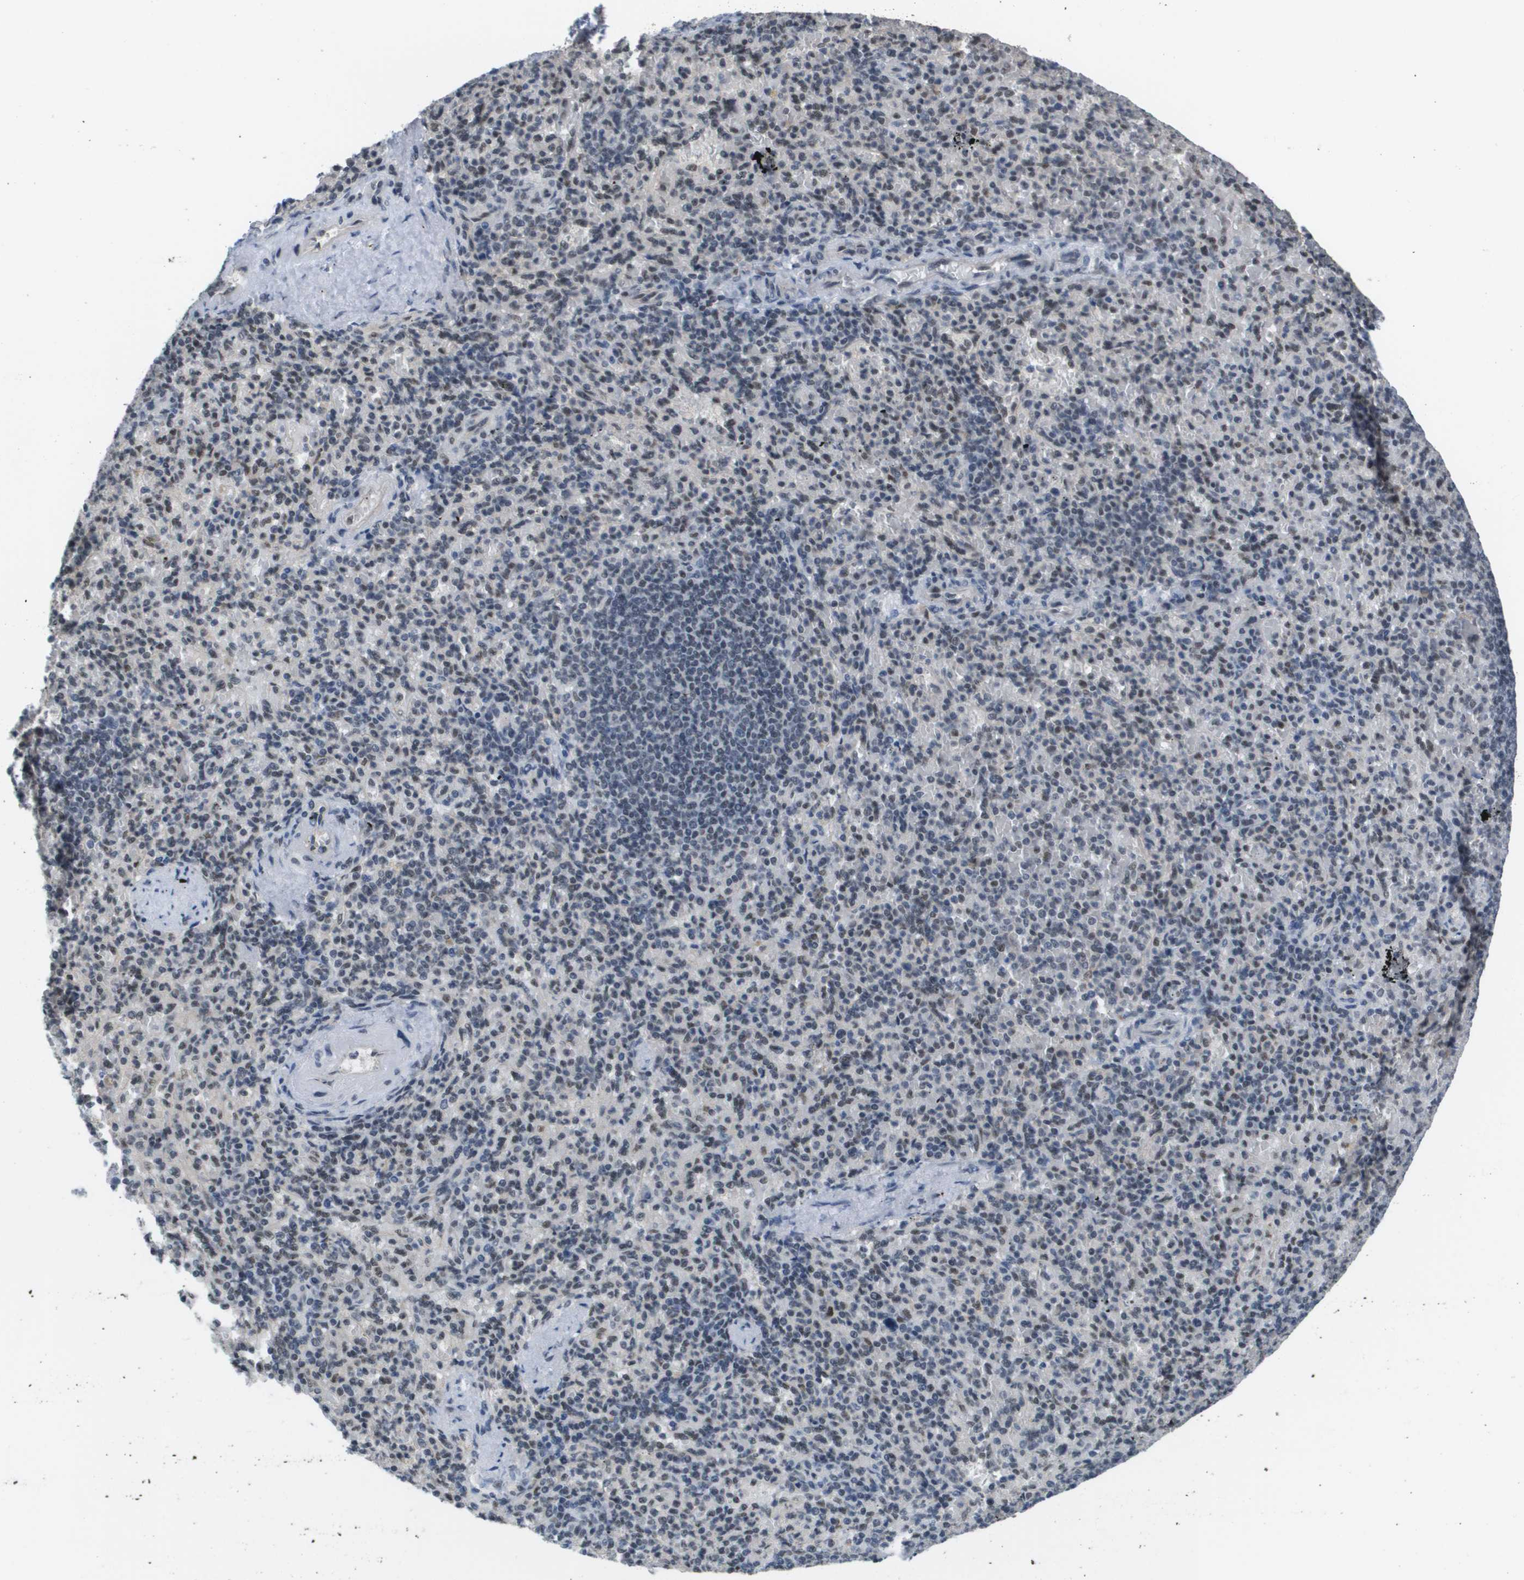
{"staining": {"intensity": "weak", "quantity": "<25%", "location": "nuclear"}, "tissue": "spleen", "cell_type": "Cells in red pulp", "image_type": "normal", "snomed": [{"axis": "morphology", "description": "Normal tissue, NOS"}, {"axis": "topography", "description": "Spleen"}], "caption": "A high-resolution histopathology image shows immunohistochemistry (IHC) staining of normal spleen, which demonstrates no significant staining in cells in red pulp.", "gene": "ISY1", "patient": {"sex": "female", "age": 74}}